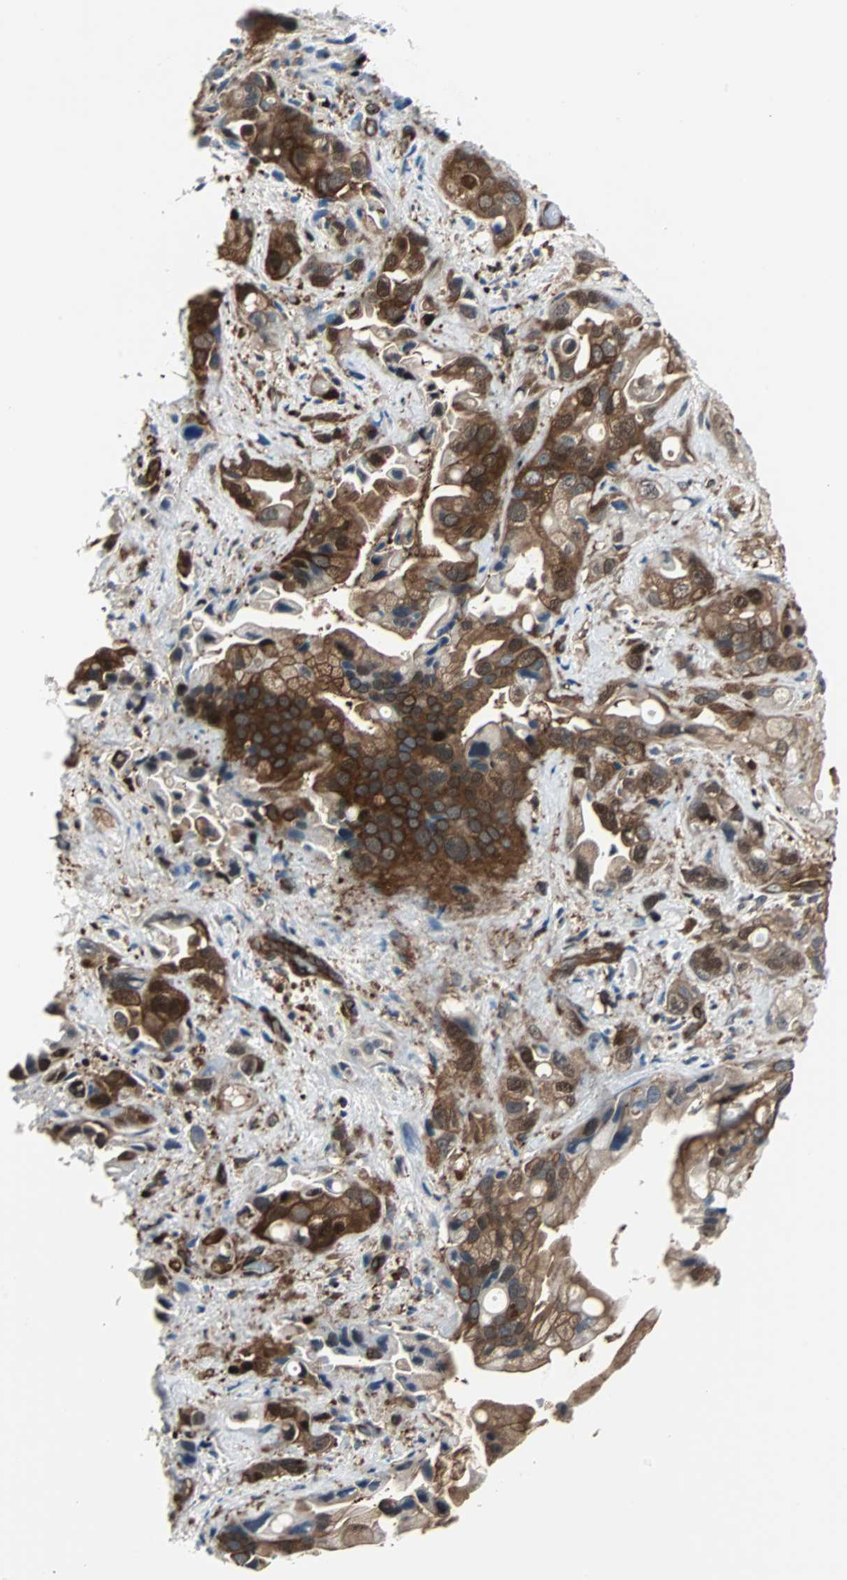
{"staining": {"intensity": "moderate", "quantity": ">75%", "location": "cytoplasmic/membranous"}, "tissue": "pancreatic cancer", "cell_type": "Tumor cells", "image_type": "cancer", "snomed": [{"axis": "morphology", "description": "Adenocarcinoma, NOS"}, {"axis": "topography", "description": "Pancreas"}], "caption": "Pancreatic cancer (adenocarcinoma) was stained to show a protein in brown. There is medium levels of moderate cytoplasmic/membranous staining in approximately >75% of tumor cells.", "gene": "RELA", "patient": {"sex": "female", "age": 77}}